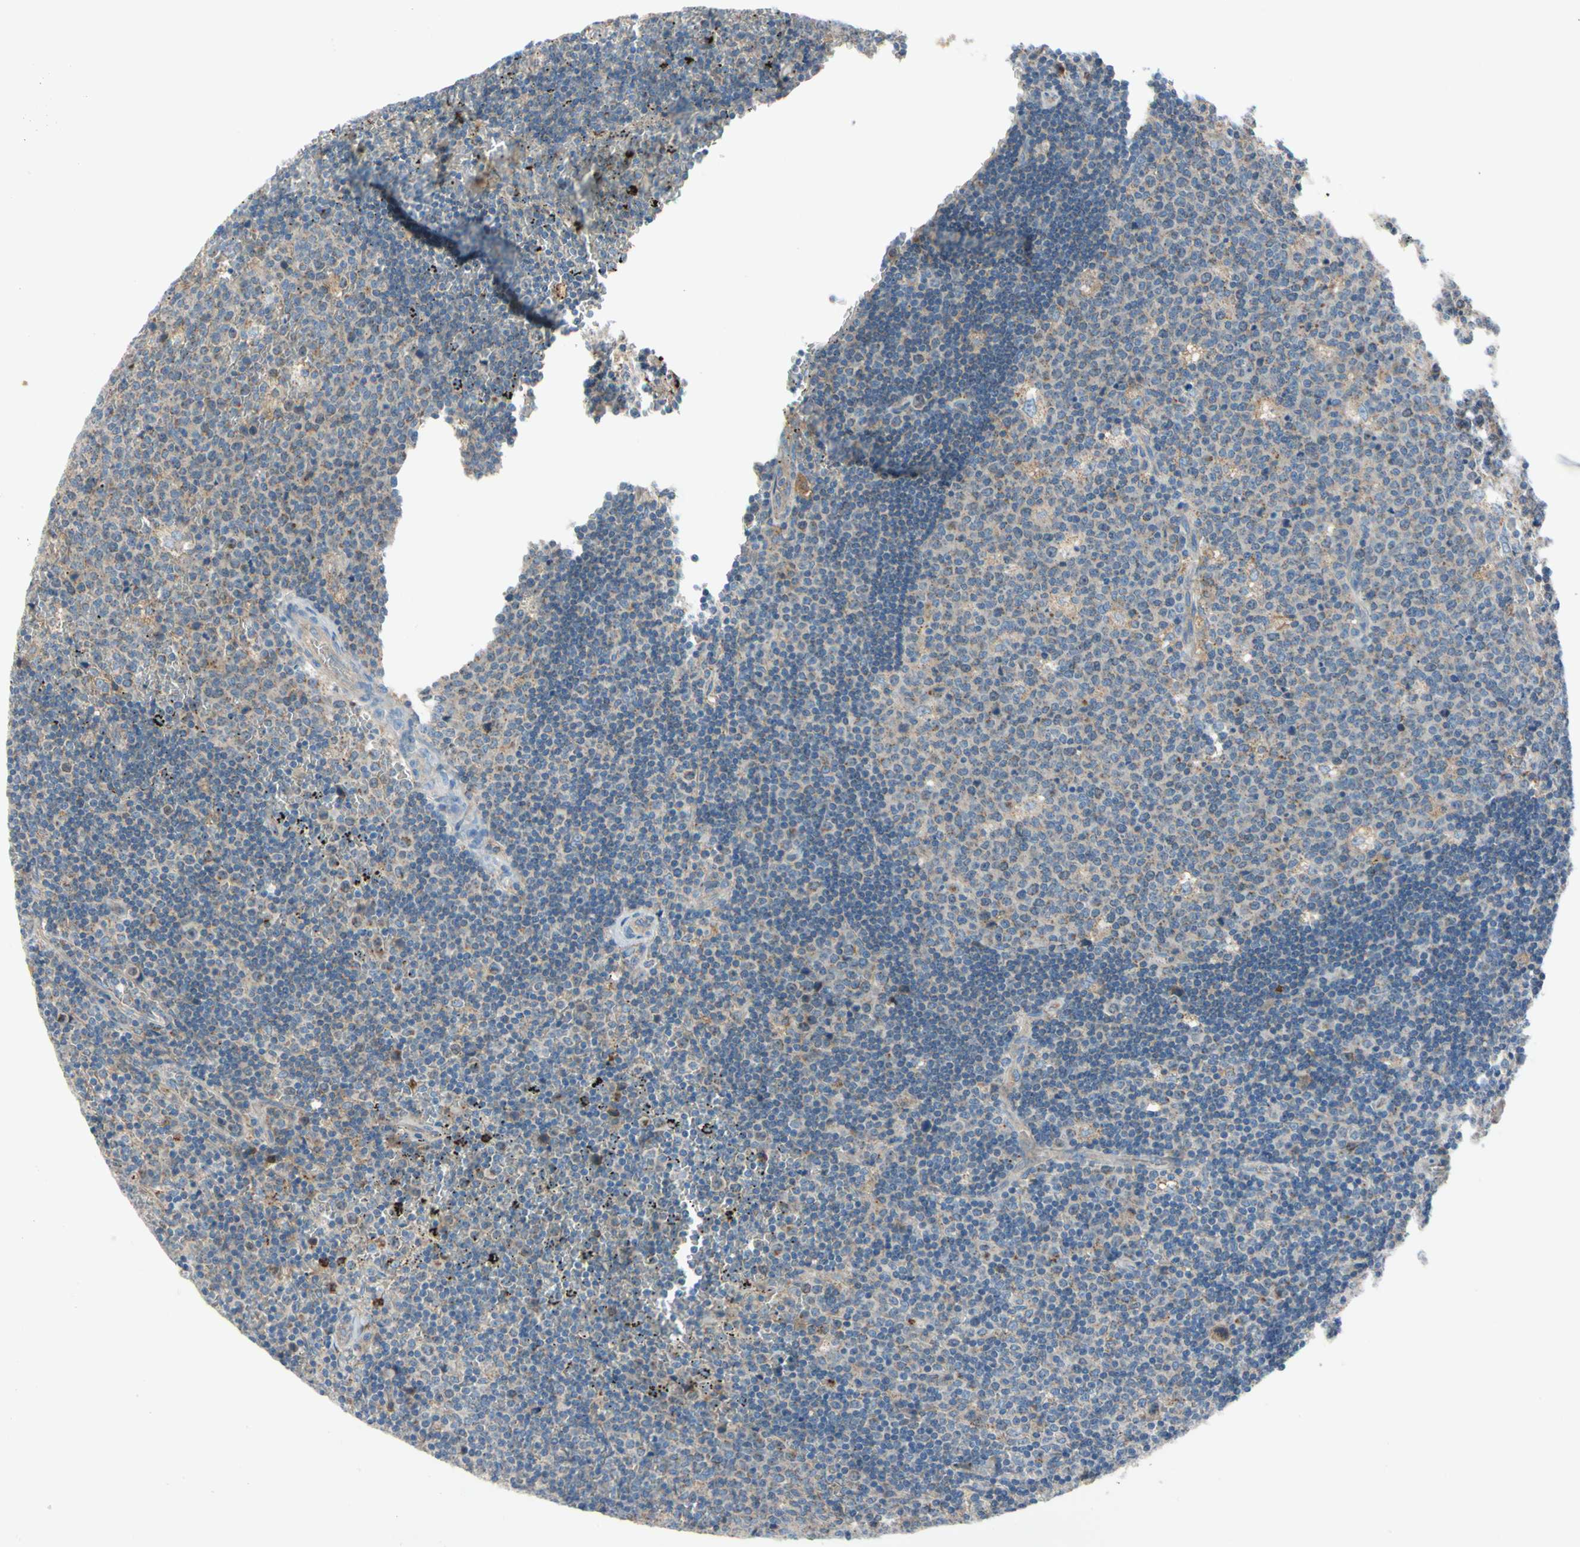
{"staining": {"intensity": "moderate", "quantity": "<25%", "location": "cytoplasmic/membranous"}, "tissue": "lymph node", "cell_type": "Germinal center cells", "image_type": "normal", "snomed": [{"axis": "morphology", "description": "Normal tissue, NOS"}, {"axis": "topography", "description": "Lymph node"}, {"axis": "topography", "description": "Salivary gland"}], "caption": "Immunohistochemical staining of benign lymph node displays low levels of moderate cytoplasmic/membranous expression in about <25% of germinal center cells. (DAB (3,3'-diaminobenzidine) IHC, brown staining for protein, blue staining for nuclei).", "gene": "HJURP", "patient": {"sex": "male", "age": 8}}